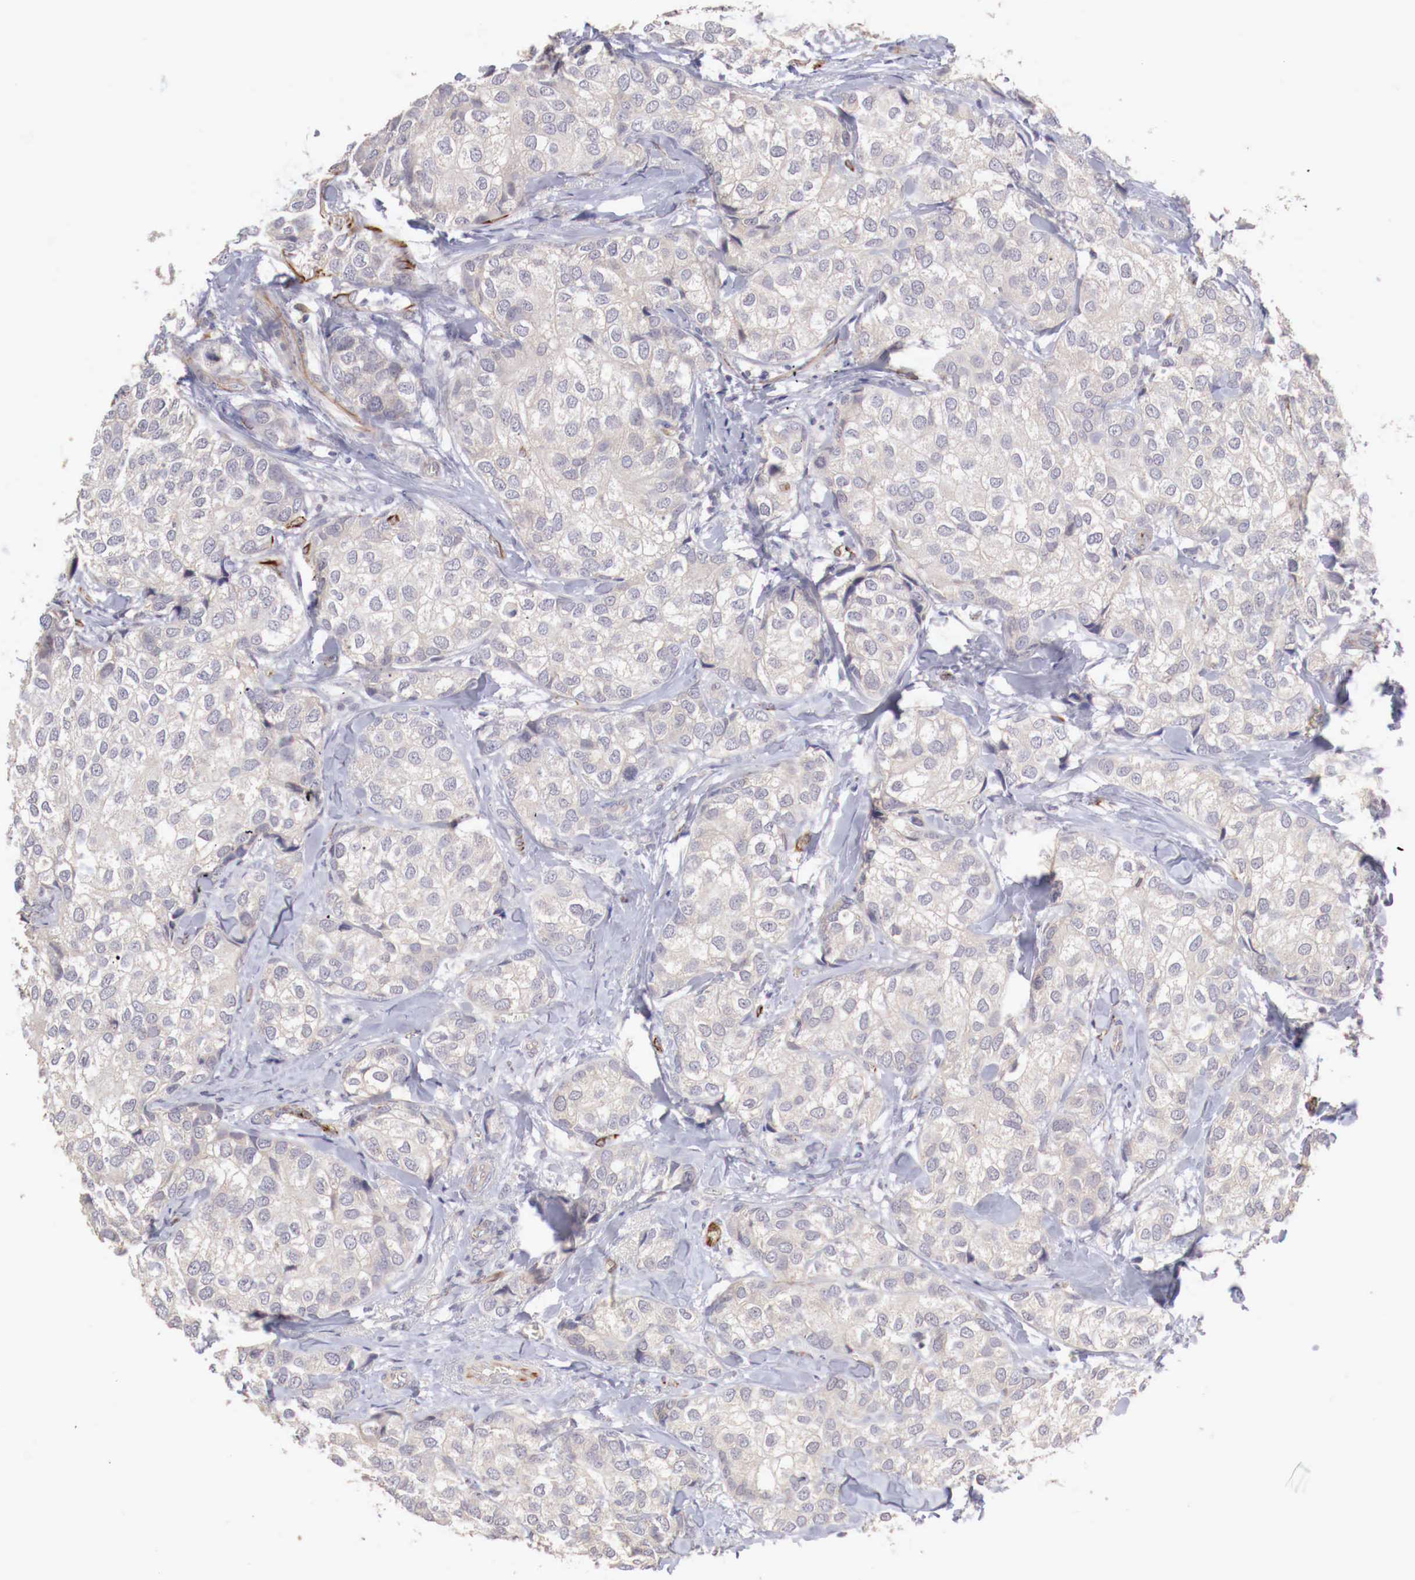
{"staining": {"intensity": "negative", "quantity": "none", "location": "none"}, "tissue": "breast cancer", "cell_type": "Tumor cells", "image_type": "cancer", "snomed": [{"axis": "morphology", "description": "Duct carcinoma"}, {"axis": "topography", "description": "Breast"}], "caption": "Protein analysis of breast intraductal carcinoma demonstrates no significant staining in tumor cells.", "gene": "WT1", "patient": {"sex": "female", "age": 68}}